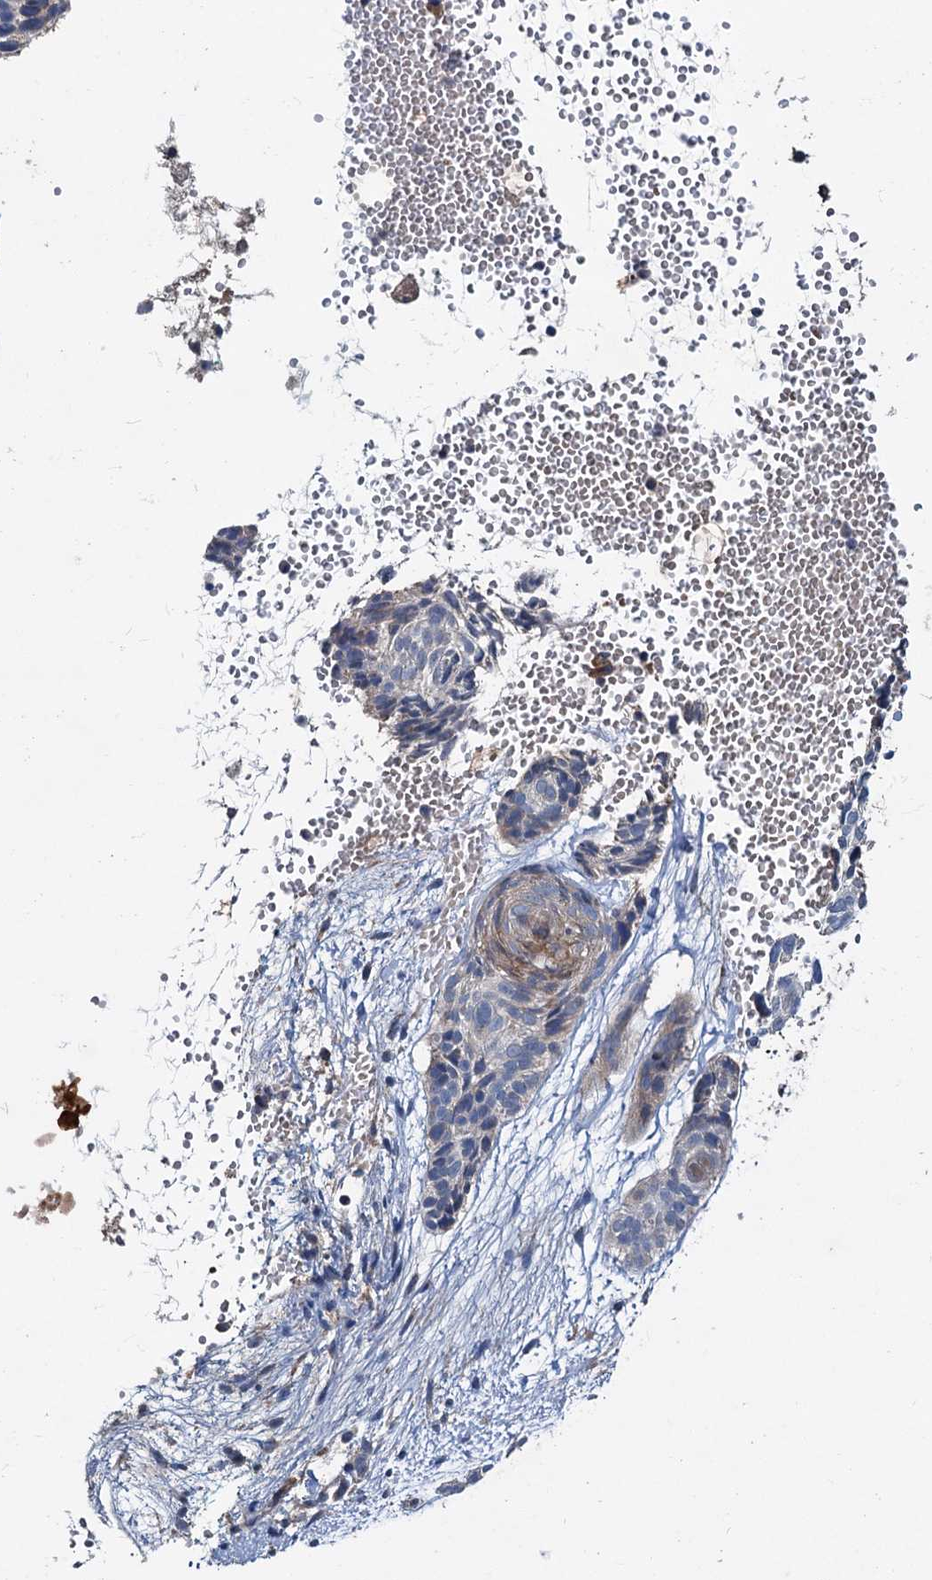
{"staining": {"intensity": "negative", "quantity": "none", "location": "none"}, "tissue": "skin cancer", "cell_type": "Tumor cells", "image_type": "cancer", "snomed": [{"axis": "morphology", "description": "Normal tissue, NOS"}, {"axis": "morphology", "description": "Basal cell carcinoma"}, {"axis": "topography", "description": "Skin"}], "caption": "This is a photomicrograph of IHC staining of skin basal cell carcinoma, which shows no positivity in tumor cells. (DAB (3,3'-diaminobenzidine) immunohistochemistry (IHC) with hematoxylin counter stain).", "gene": "OTUB1", "patient": {"sex": "male", "age": 66}}